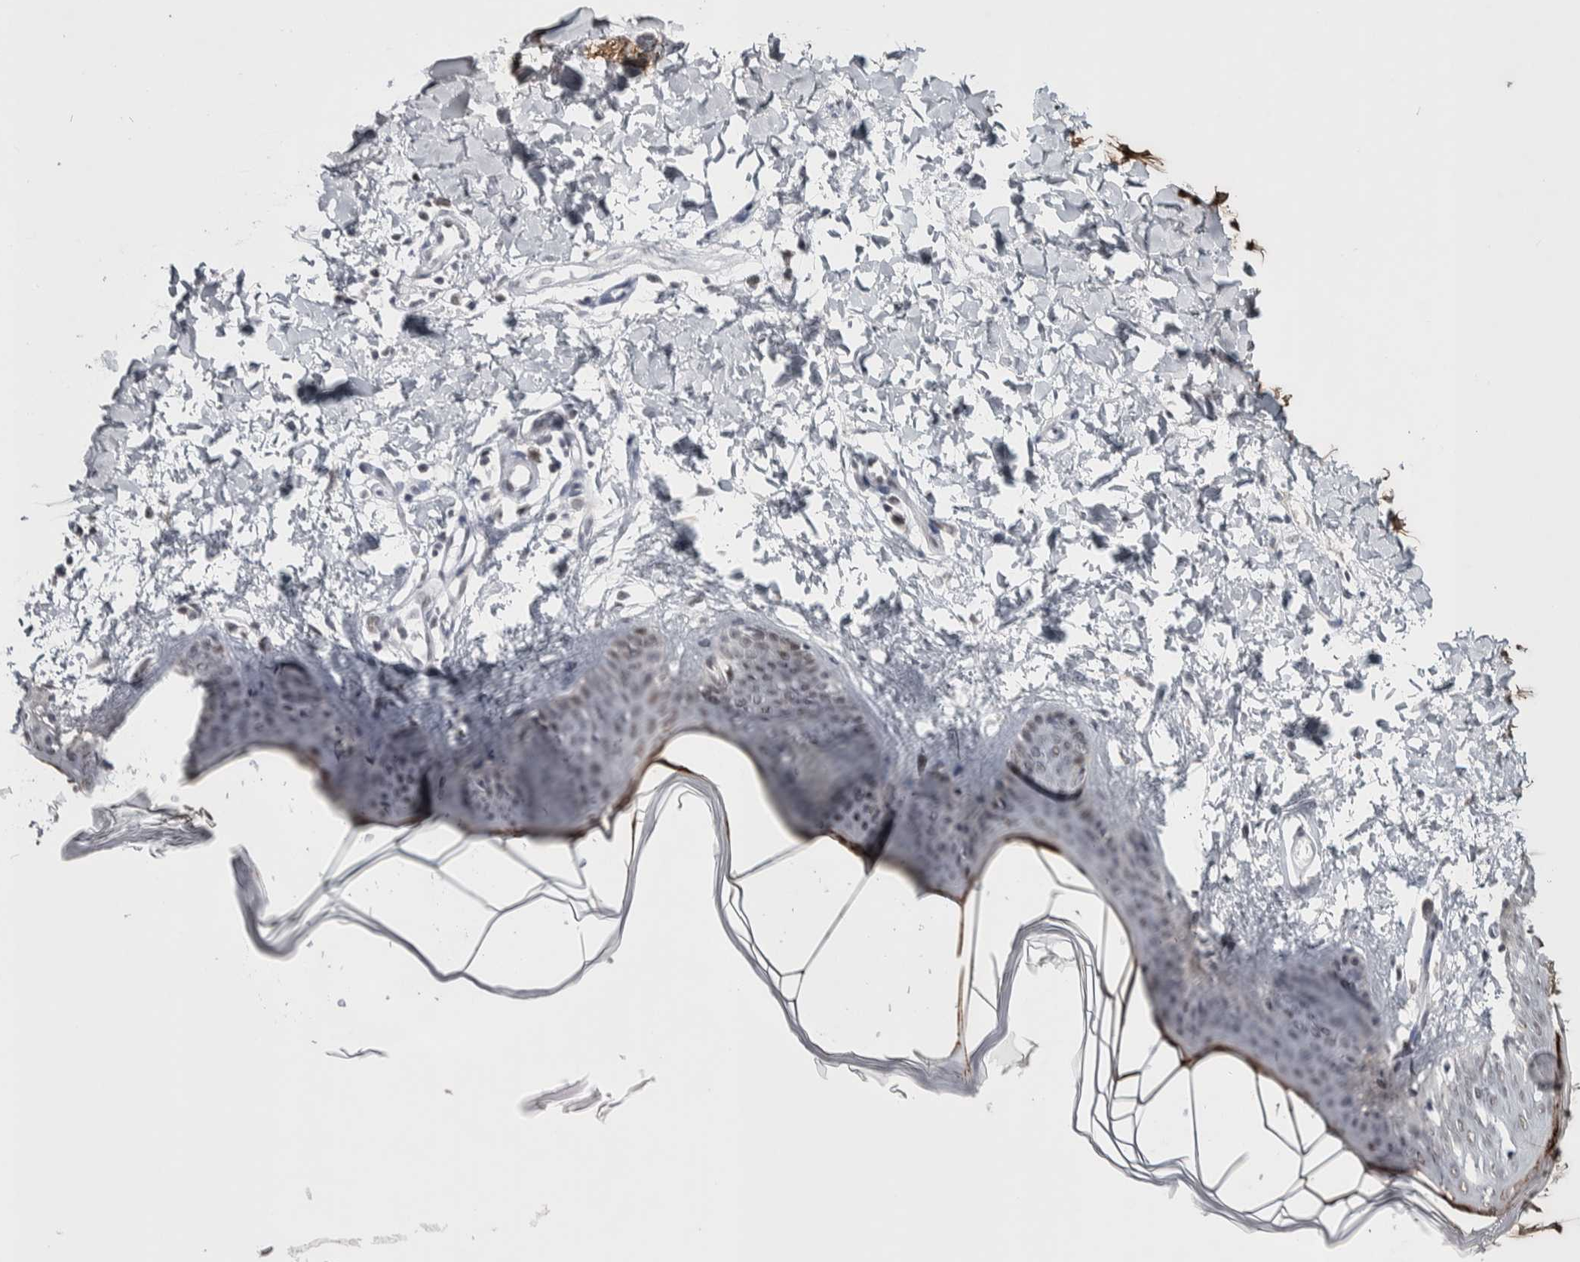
{"staining": {"intensity": "negative", "quantity": "none", "location": "none"}, "tissue": "skin", "cell_type": "Fibroblasts", "image_type": "normal", "snomed": [{"axis": "morphology", "description": "Normal tissue, NOS"}, {"axis": "topography", "description": "Skin"}], "caption": "Immunohistochemistry micrograph of unremarkable skin: human skin stained with DAB displays no significant protein staining in fibroblasts. (DAB (3,3'-diaminobenzidine) immunohistochemistry (IHC) visualized using brightfield microscopy, high magnification).", "gene": "ASPN", "patient": {"sex": "female", "age": 17}}